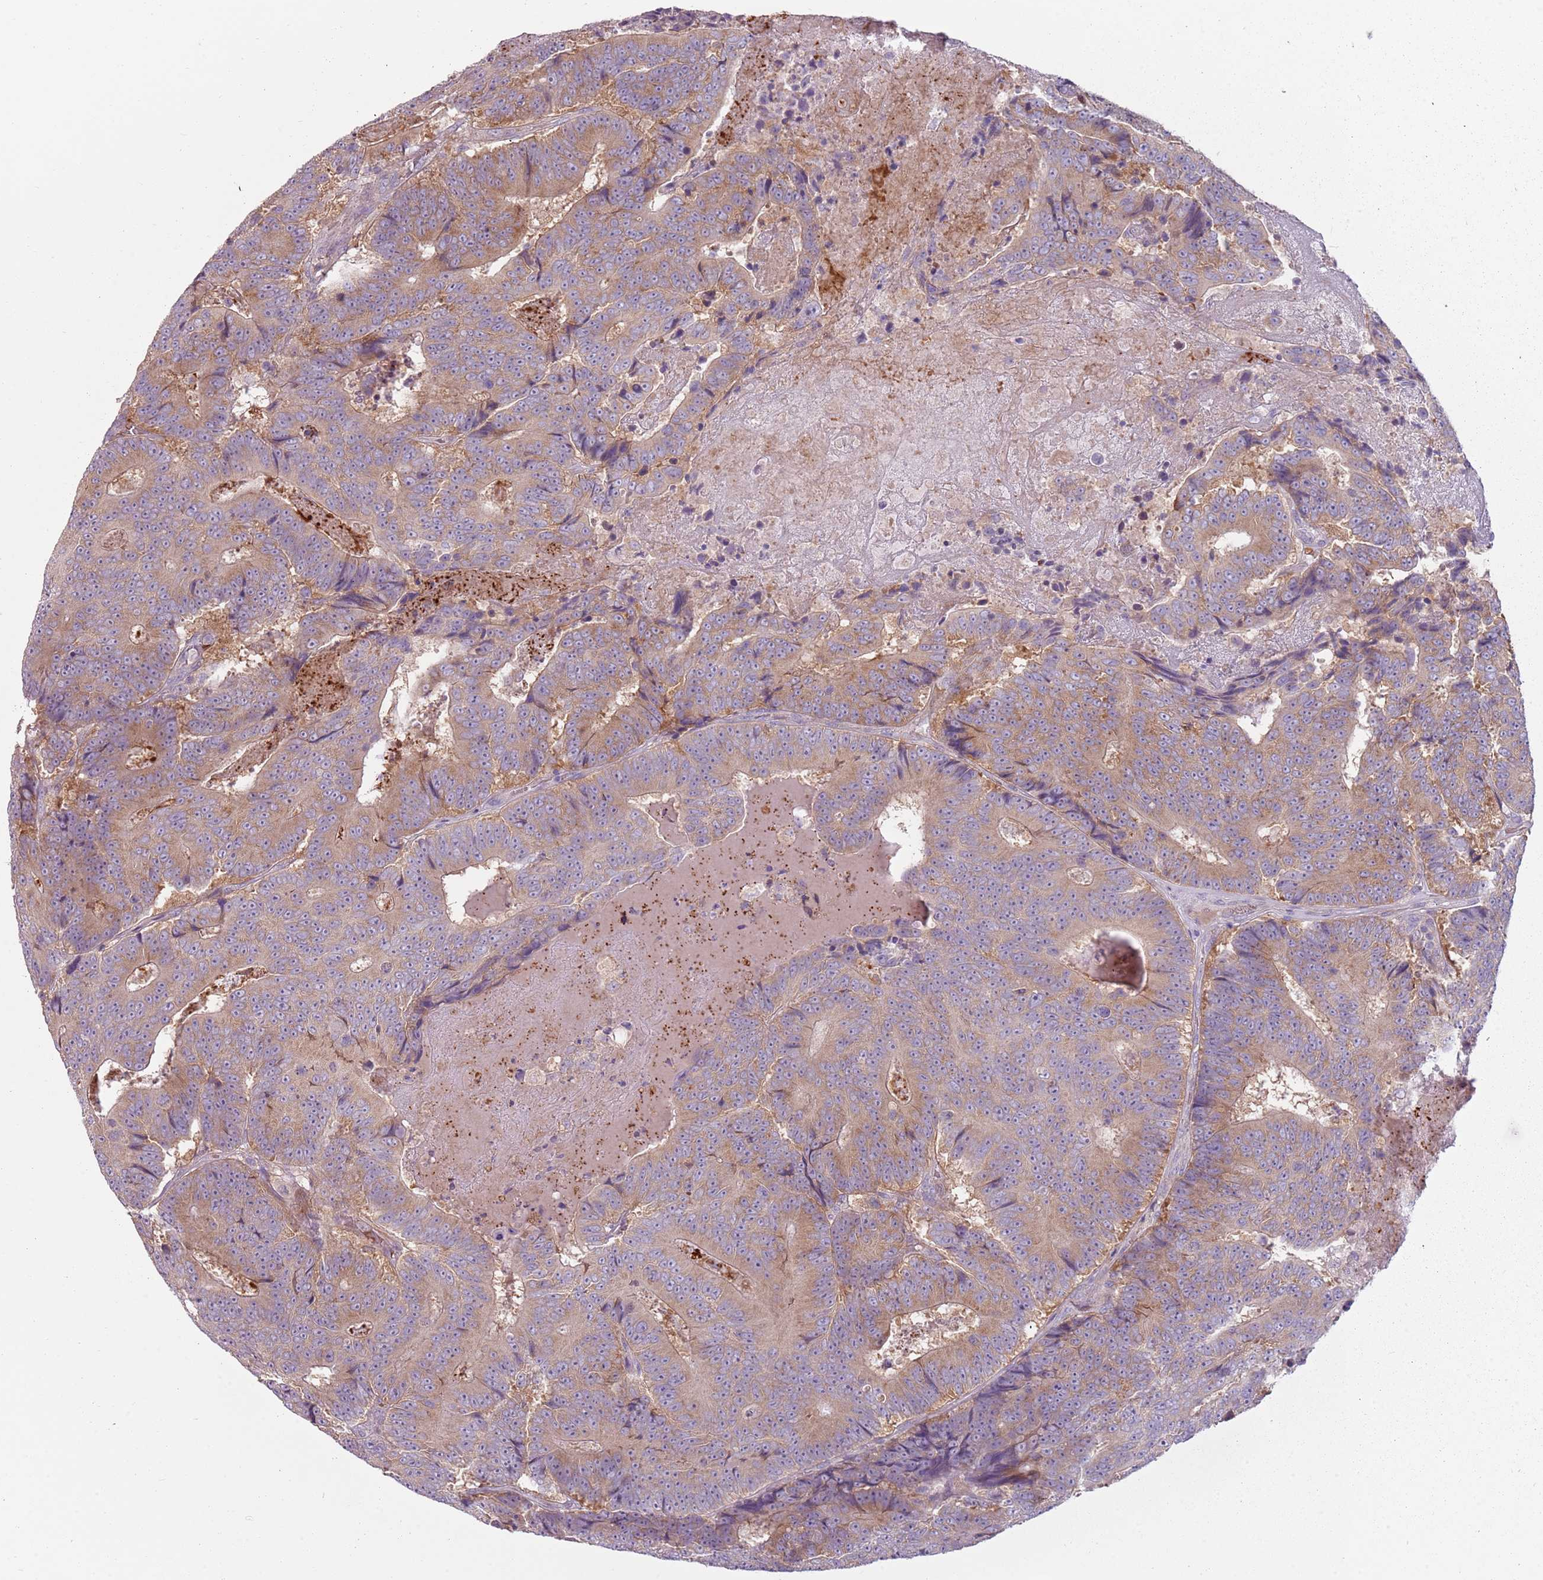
{"staining": {"intensity": "moderate", "quantity": ">75%", "location": "cytoplasmic/membranous"}, "tissue": "colorectal cancer", "cell_type": "Tumor cells", "image_type": "cancer", "snomed": [{"axis": "morphology", "description": "Adenocarcinoma, NOS"}, {"axis": "topography", "description": "Colon"}], "caption": "Immunohistochemistry staining of colorectal cancer, which displays medium levels of moderate cytoplasmic/membranous expression in about >75% of tumor cells indicating moderate cytoplasmic/membranous protein staining. The staining was performed using DAB (3,3'-diaminobenzidine) (brown) for protein detection and nuclei were counterstained in hematoxylin (blue).", "gene": "HSPA14", "patient": {"sex": "male", "age": 83}}